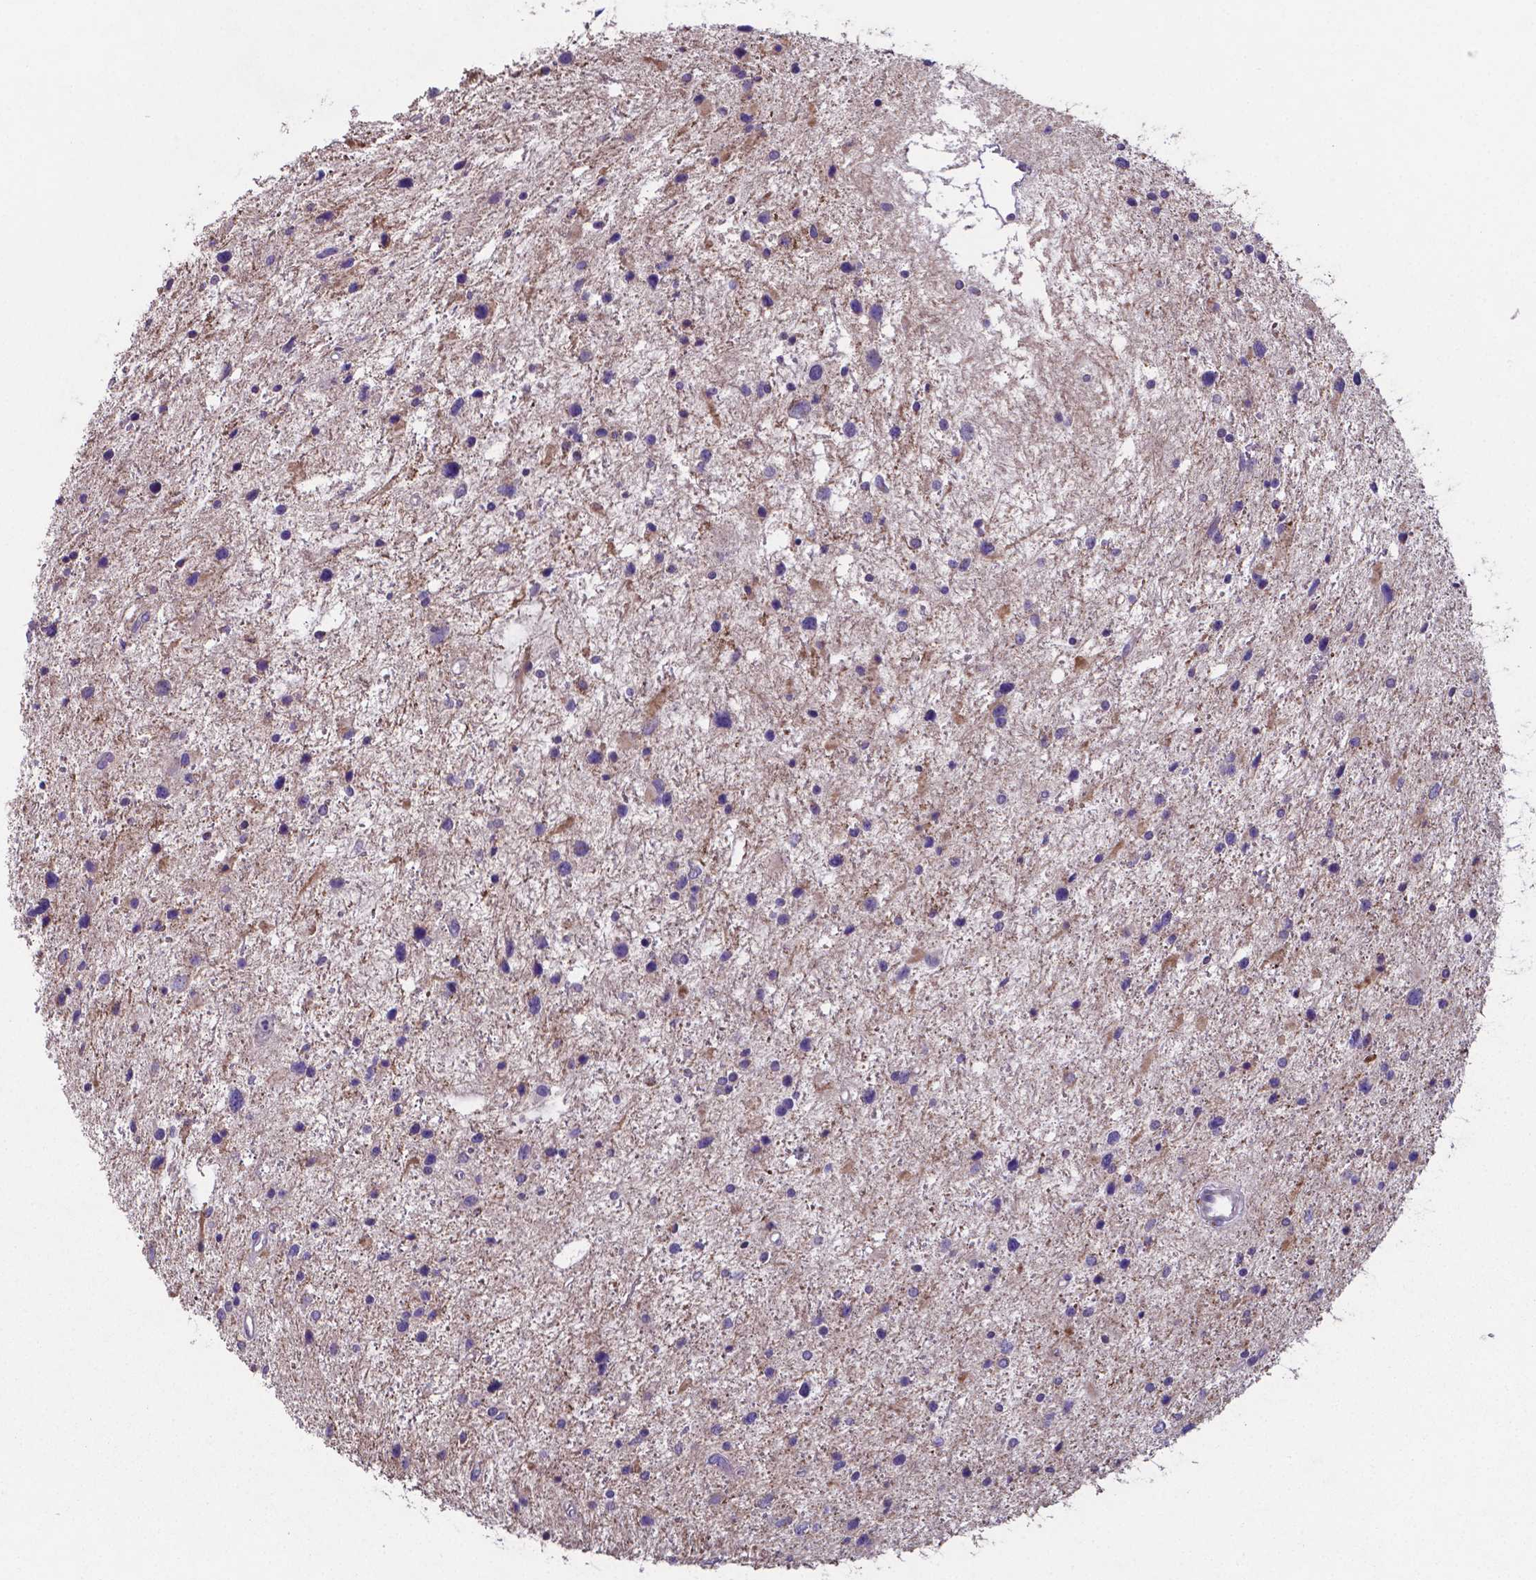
{"staining": {"intensity": "negative", "quantity": "none", "location": "none"}, "tissue": "glioma", "cell_type": "Tumor cells", "image_type": "cancer", "snomed": [{"axis": "morphology", "description": "Glioma, malignant, Low grade"}, {"axis": "topography", "description": "Brain"}], "caption": "An immunohistochemistry (IHC) histopathology image of malignant low-grade glioma is shown. There is no staining in tumor cells of malignant low-grade glioma.", "gene": "TYRO3", "patient": {"sex": "female", "age": 32}}